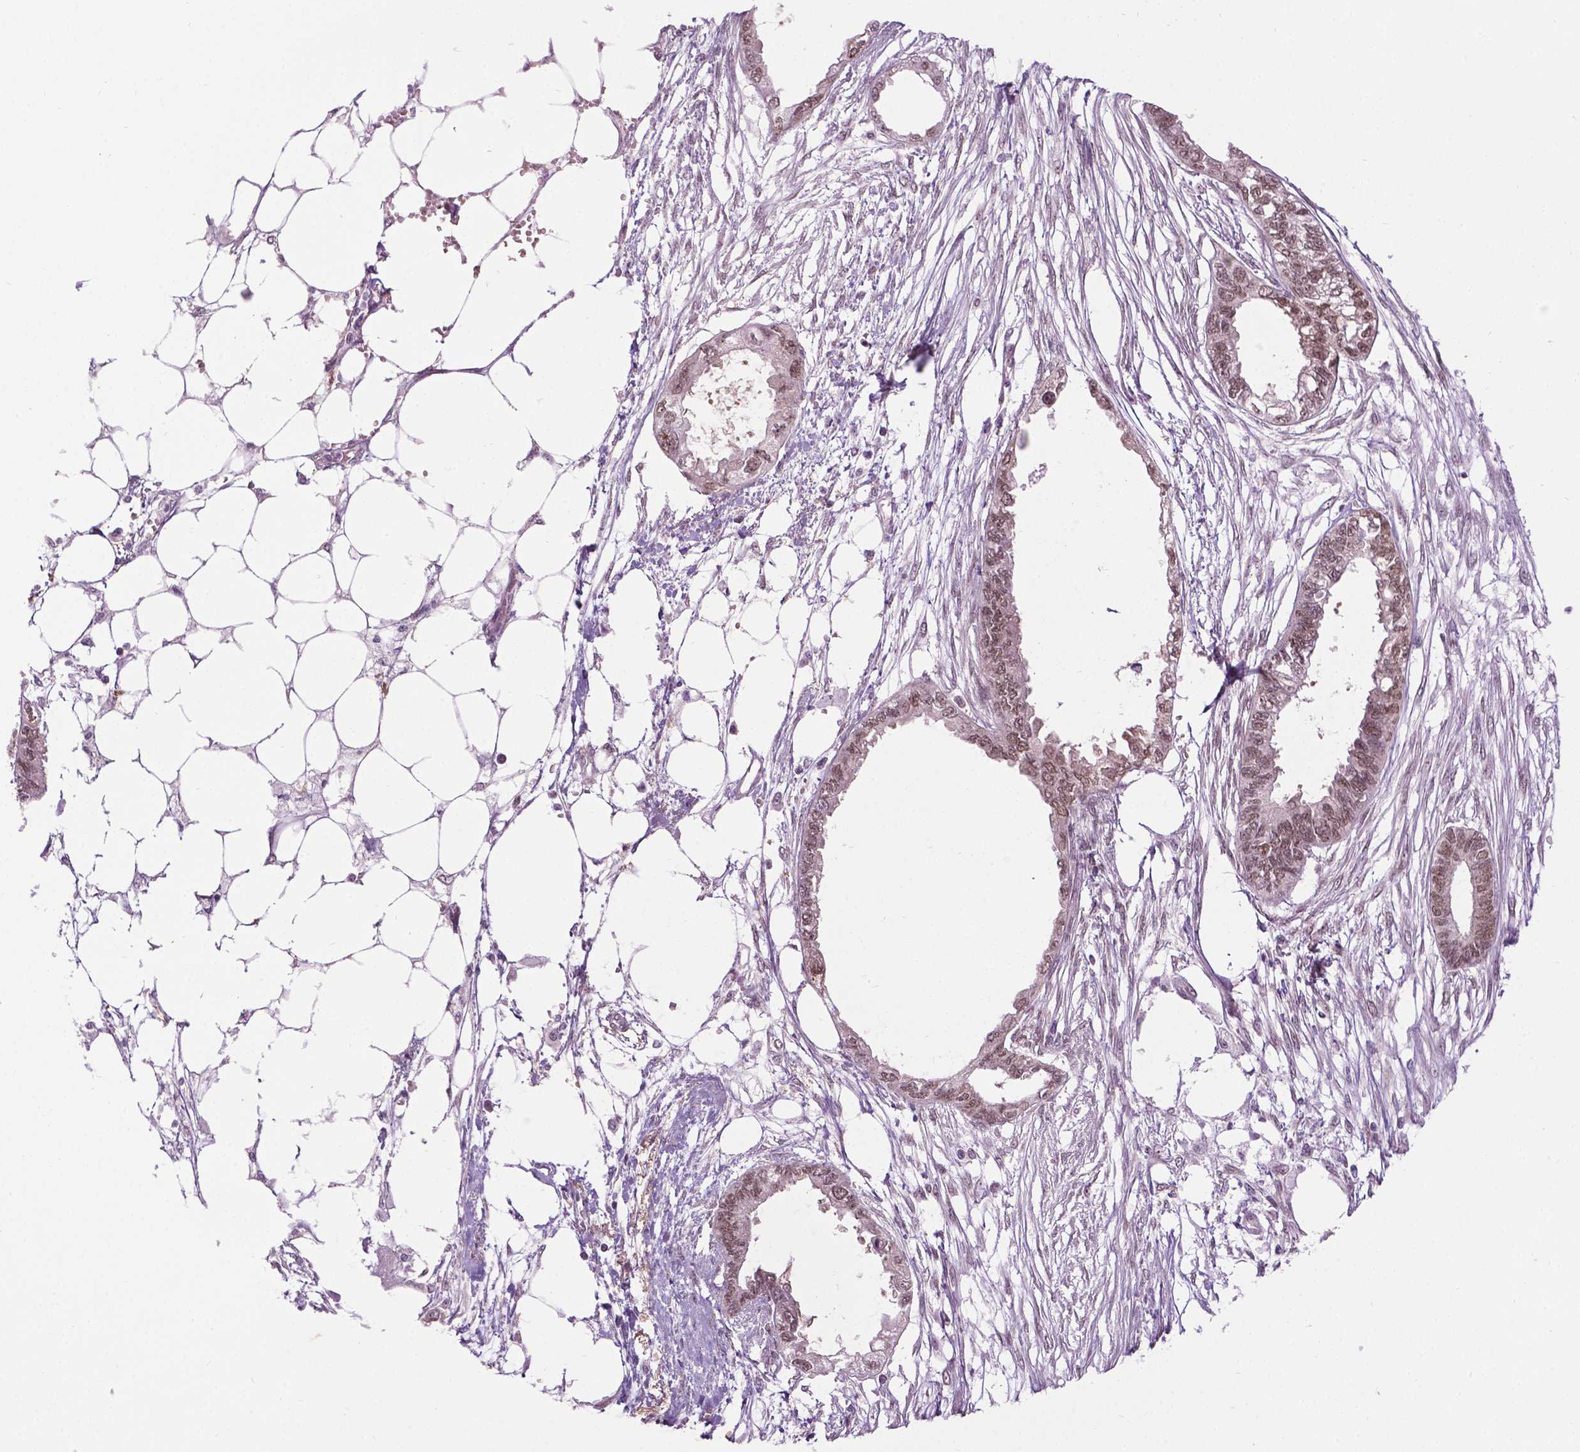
{"staining": {"intensity": "weak", "quantity": ">75%", "location": "nuclear"}, "tissue": "endometrial cancer", "cell_type": "Tumor cells", "image_type": "cancer", "snomed": [{"axis": "morphology", "description": "Adenocarcinoma, NOS"}, {"axis": "morphology", "description": "Adenocarcinoma, metastatic, NOS"}, {"axis": "topography", "description": "Adipose tissue"}, {"axis": "topography", "description": "Endometrium"}], "caption": "This image shows IHC staining of human adenocarcinoma (endometrial), with low weak nuclear positivity in about >75% of tumor cells.", "gene": "UBQLN4", "patient": {"sex": "female", "age": 67}}